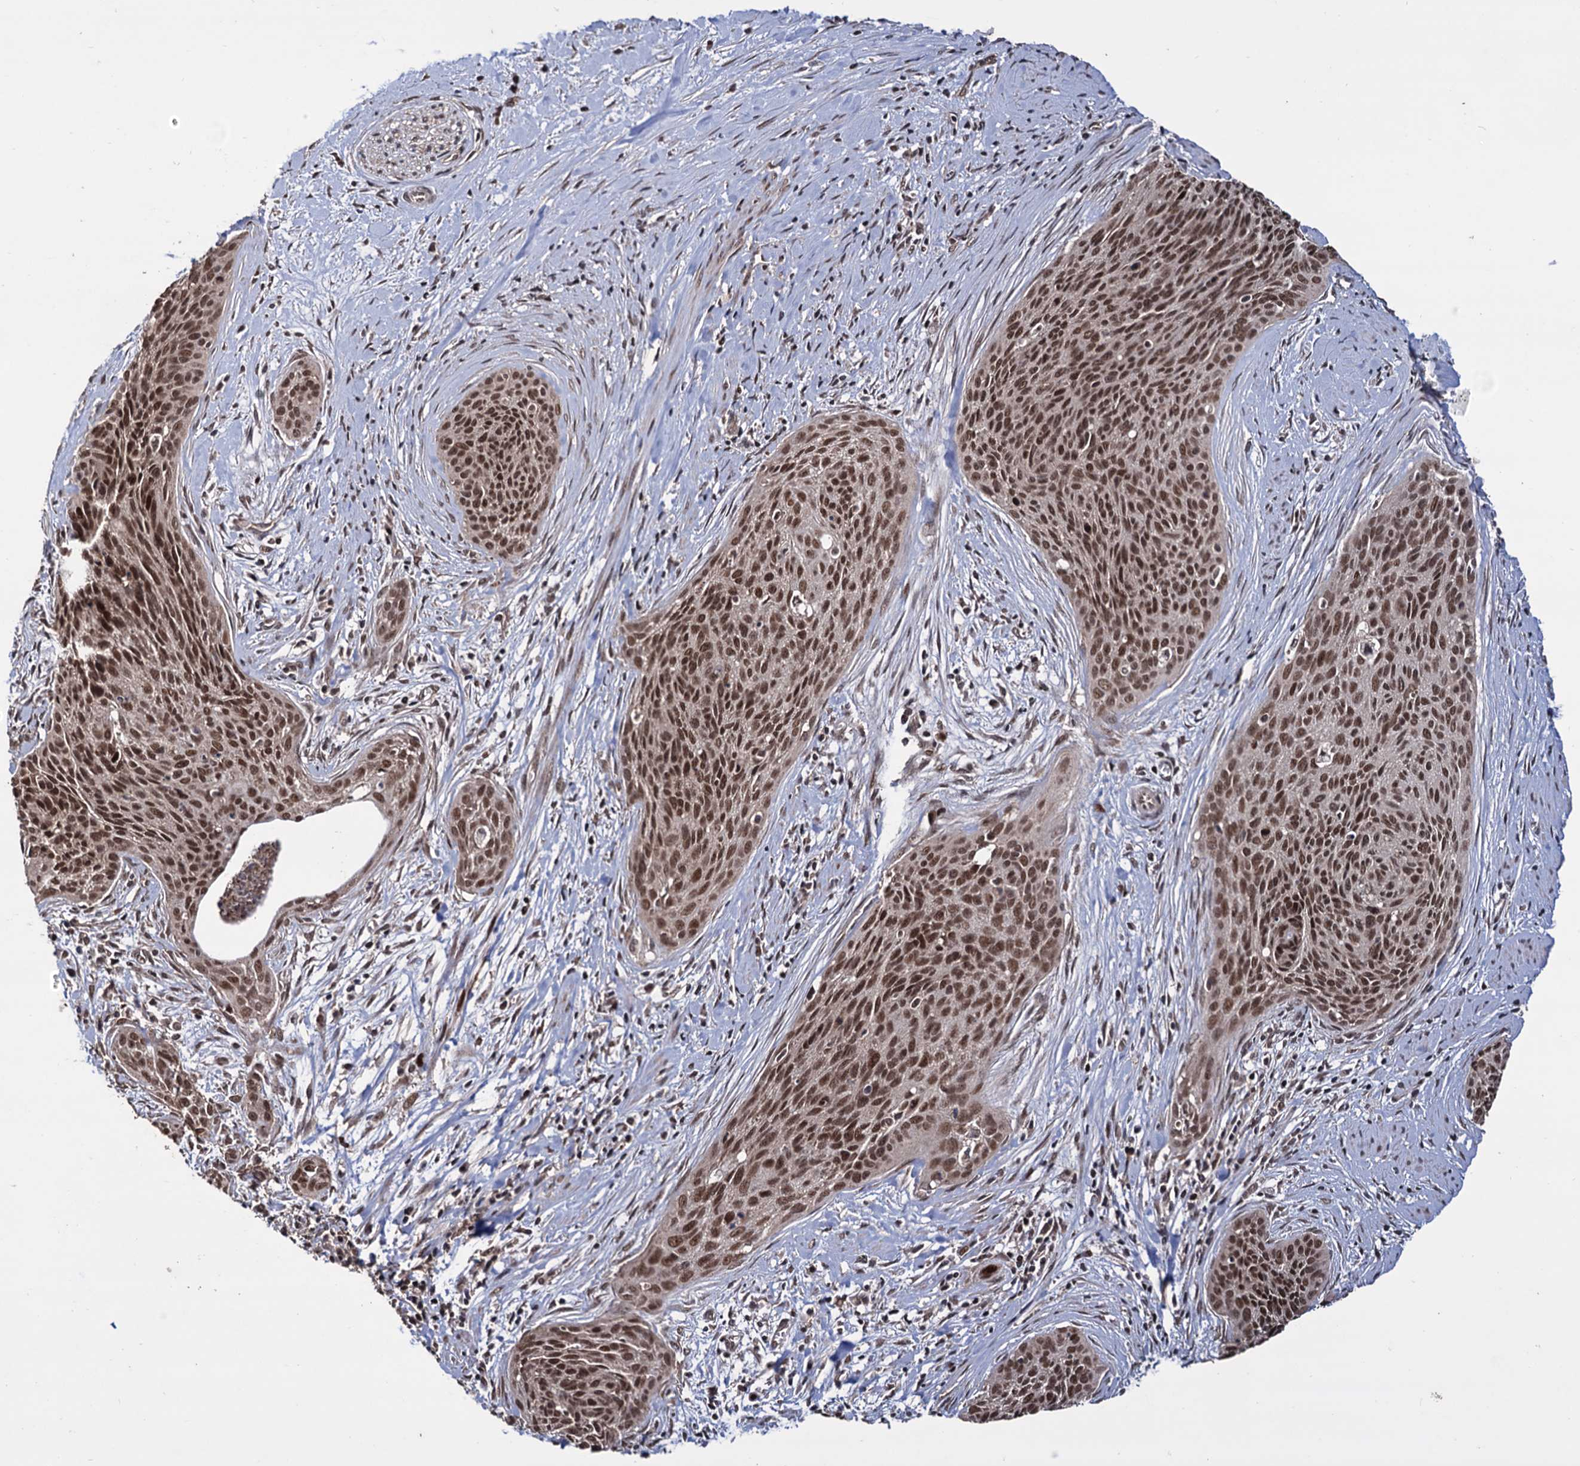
{"staining": {"intensity": "moderate", "quantity": ">75%", "location": "nuclear"}, "tissue": "cervical cancer", "cell_type": "Tumor cells", "image_type": "cancer", "snomed": [{"axis": "morphology", "description": "Squamous cell carcinoma, NOS"}, {"axis": "topography", "description": "Cervix"}], "caption": "Brown immunohistochemical staining in human cervical cancer displays moderate nuclear staining in about >75% of tumor cells.", "gene": "KLF5", "patient": {"sex": "female", "age": 55}}